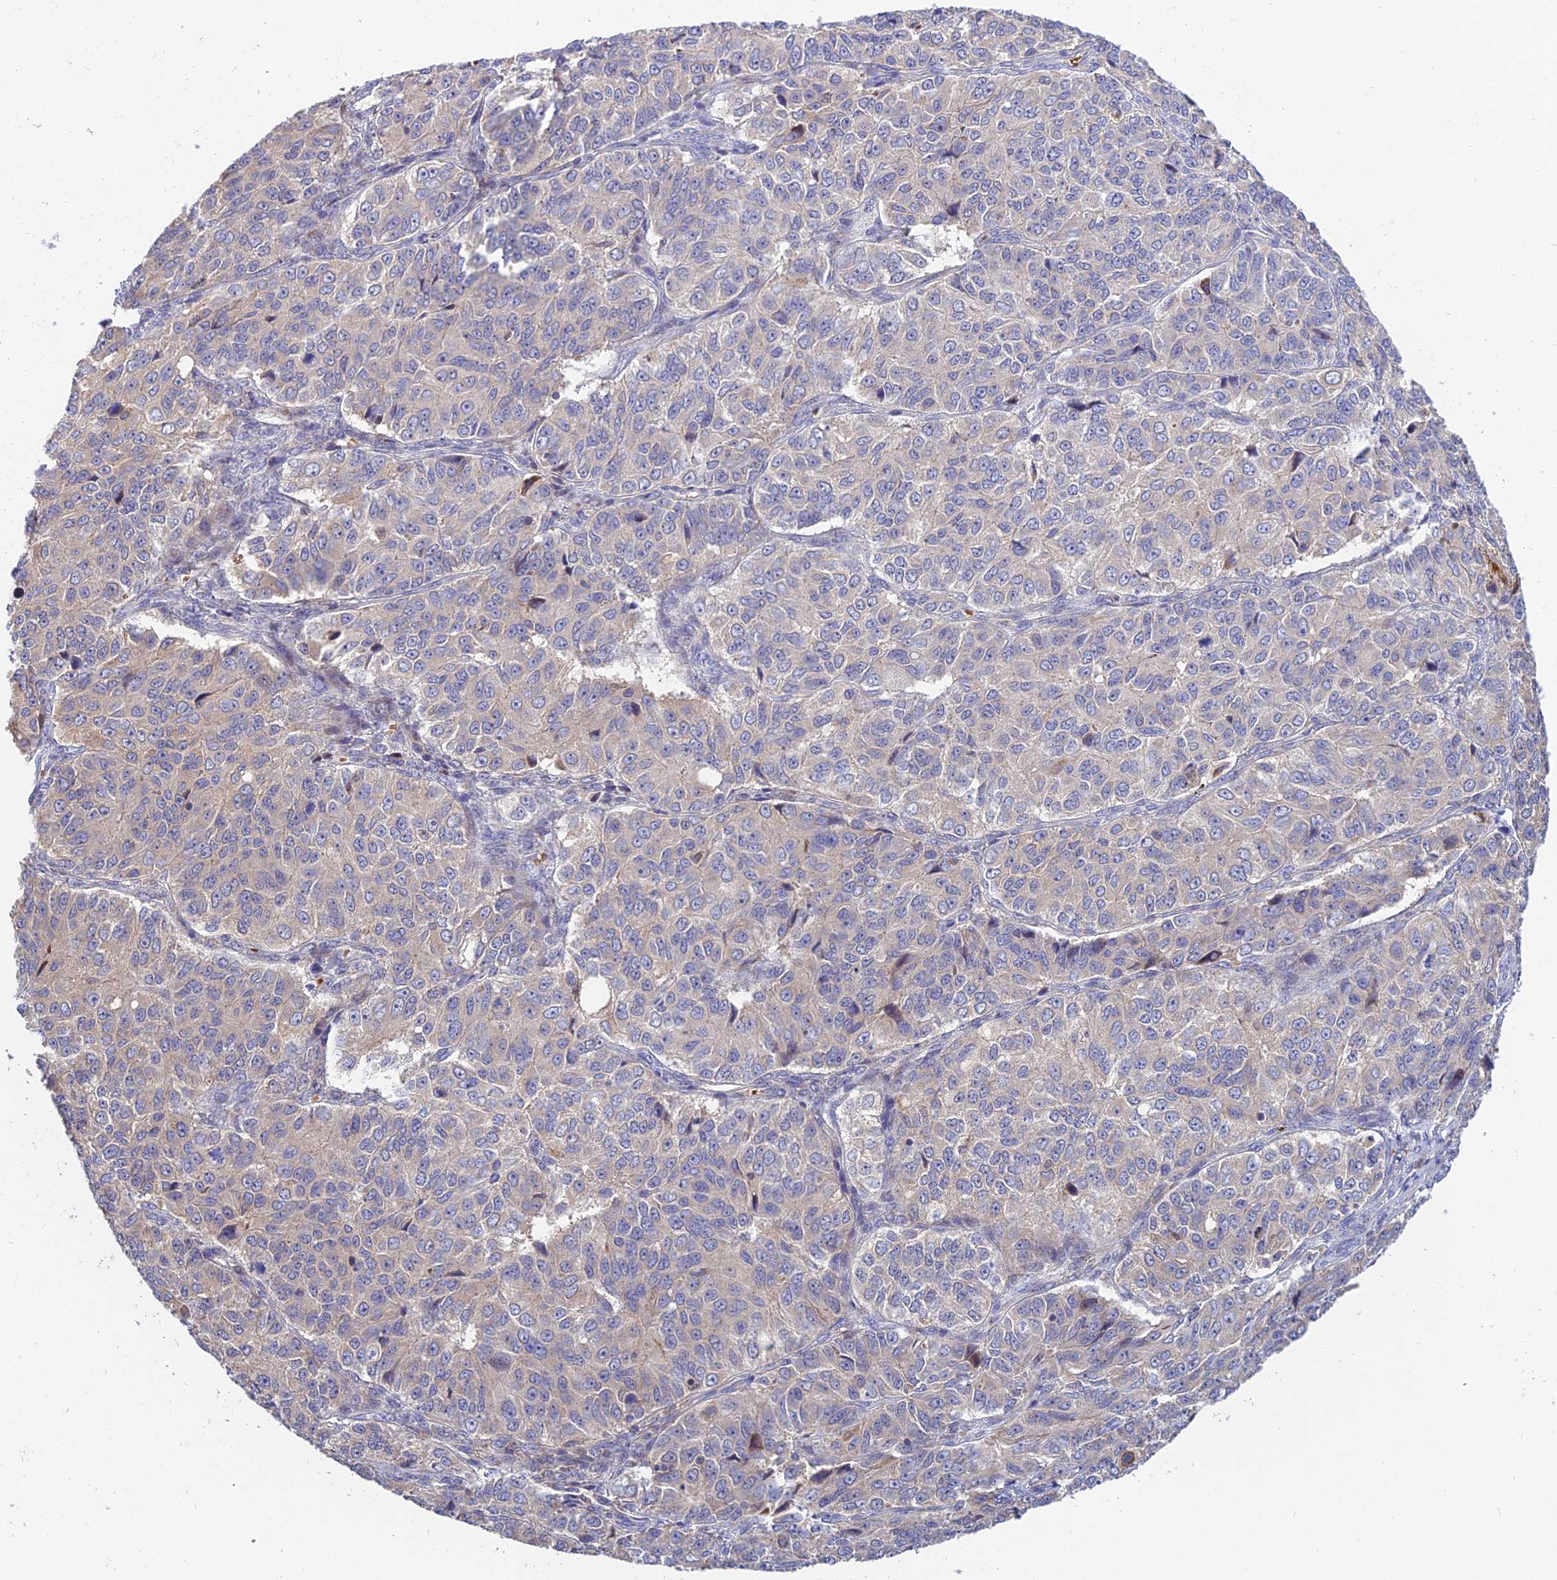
{"staining": {"intensity": "negative", "quantity": "none", "location": "none"}, "tissue": "ovarian cancer", "cell_type": "Tumor cells", "image_type": "cancer", "snomed": [{"axis": "morphology", "description": "Carcinoma, endometroid"}, {"axis": "topography", "description": "Ovary"}], "caption": "Immunohistochemical staining of human ovarian cancer (endometroid carcinoma) exhibits no significant positivity in tumor cells. (DAB (3,3'-diaminobenzidine) IHC visualized using brightfield microscopy, high magnification).", "gene": "FUOM", "patient": {"sex": "female", "age": 51}}